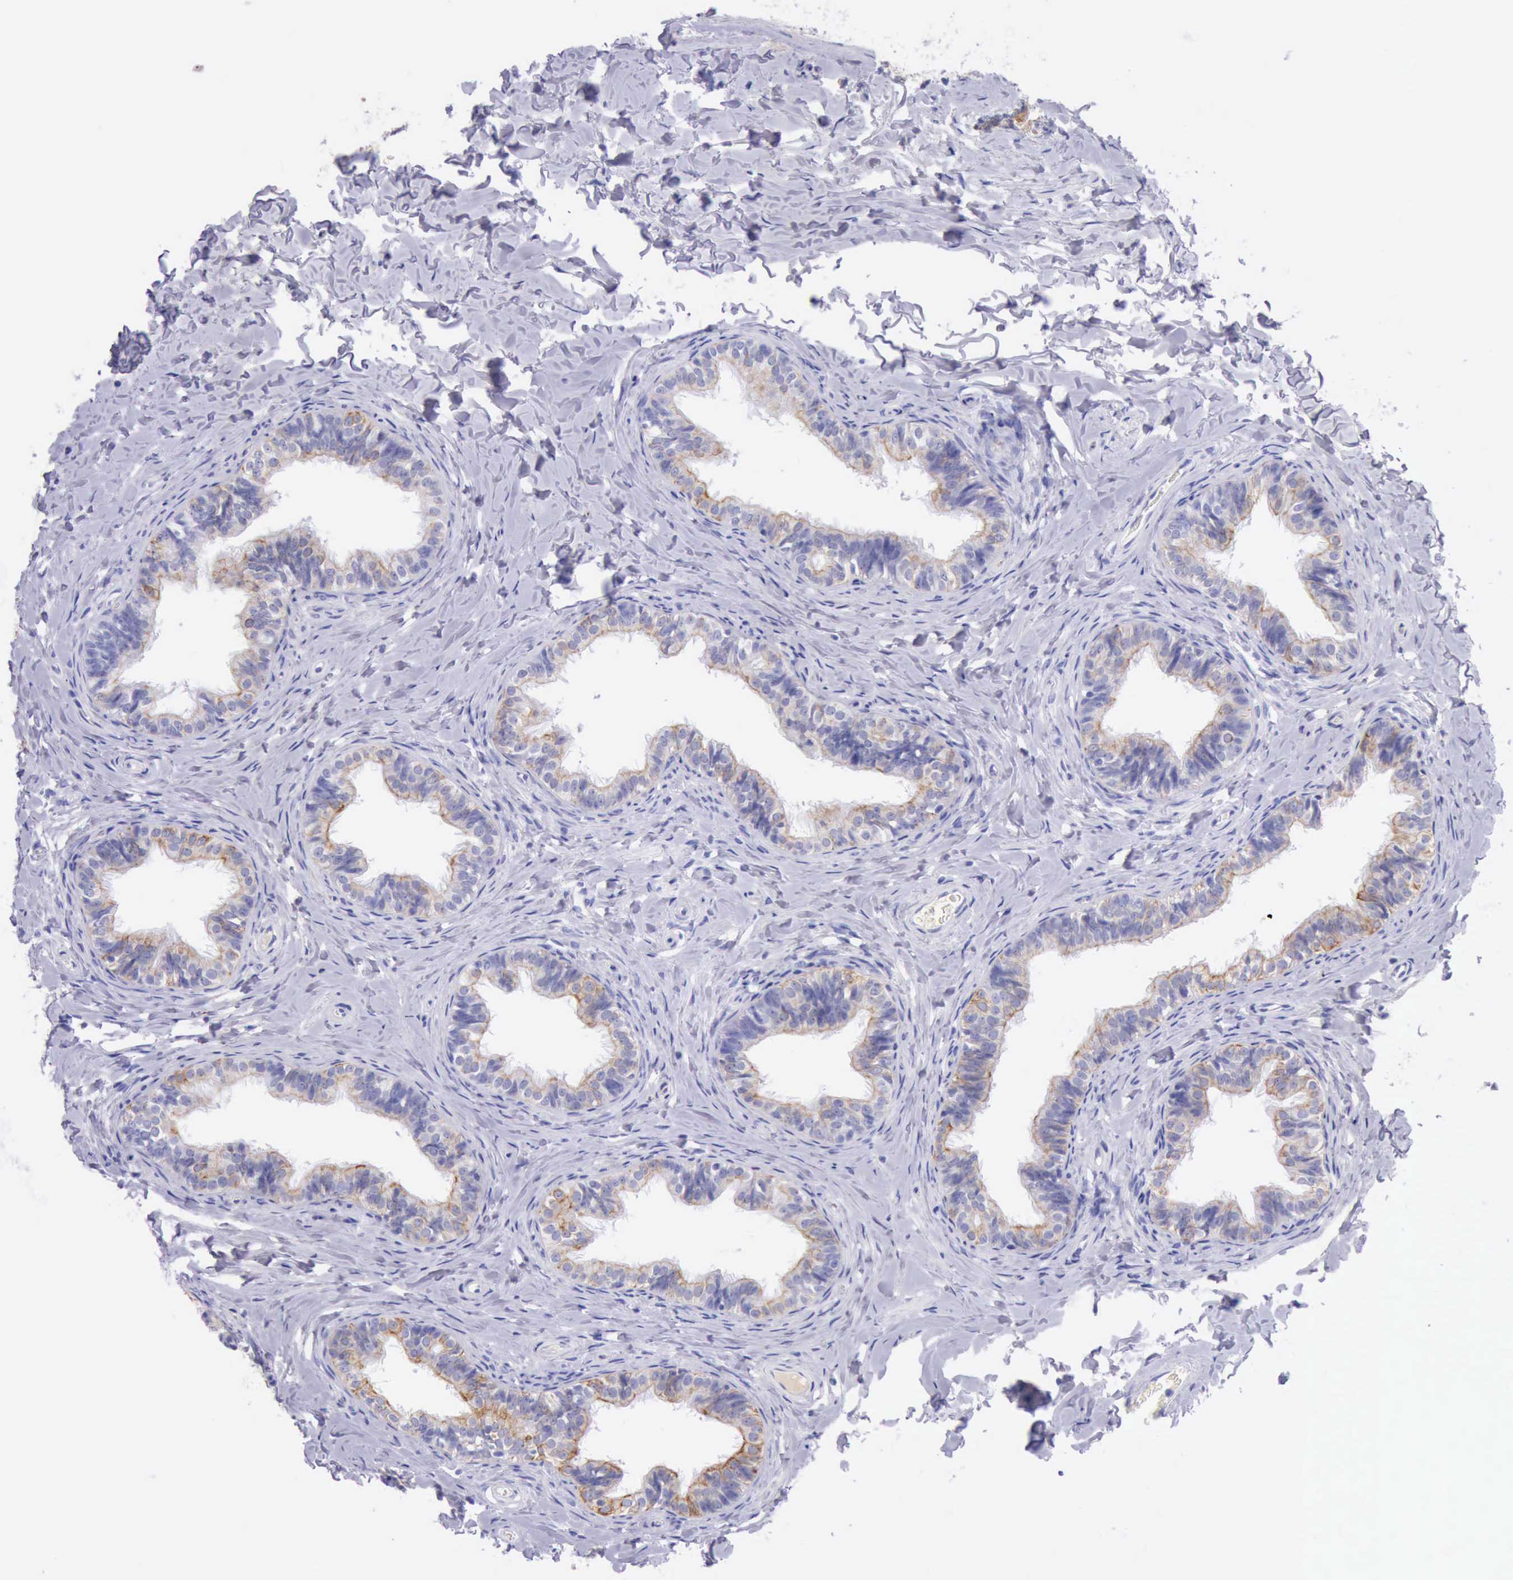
{"staining": {"intensity": "weak", "quantity": ">75%", "location": "cytoplasmic/membranous"}, "tissue": "epididymis", "cell_type": "Glandular cells", "image_type": "normal", "snomed": [{"axis": "morphology", "description": "Normal tissue, NOS"}, {"axis": "topography", "description": "Epididymis"}], "caption": "DAB (3,3'-diaminobenzidine) immunohistochemical staining of normal human epididymis exhibits weak cytoplasmic/membranous protein positivity in about >75% of glandular cells.", "gene": "KRT8", "patient": {"sex": "male", "age": 26}}